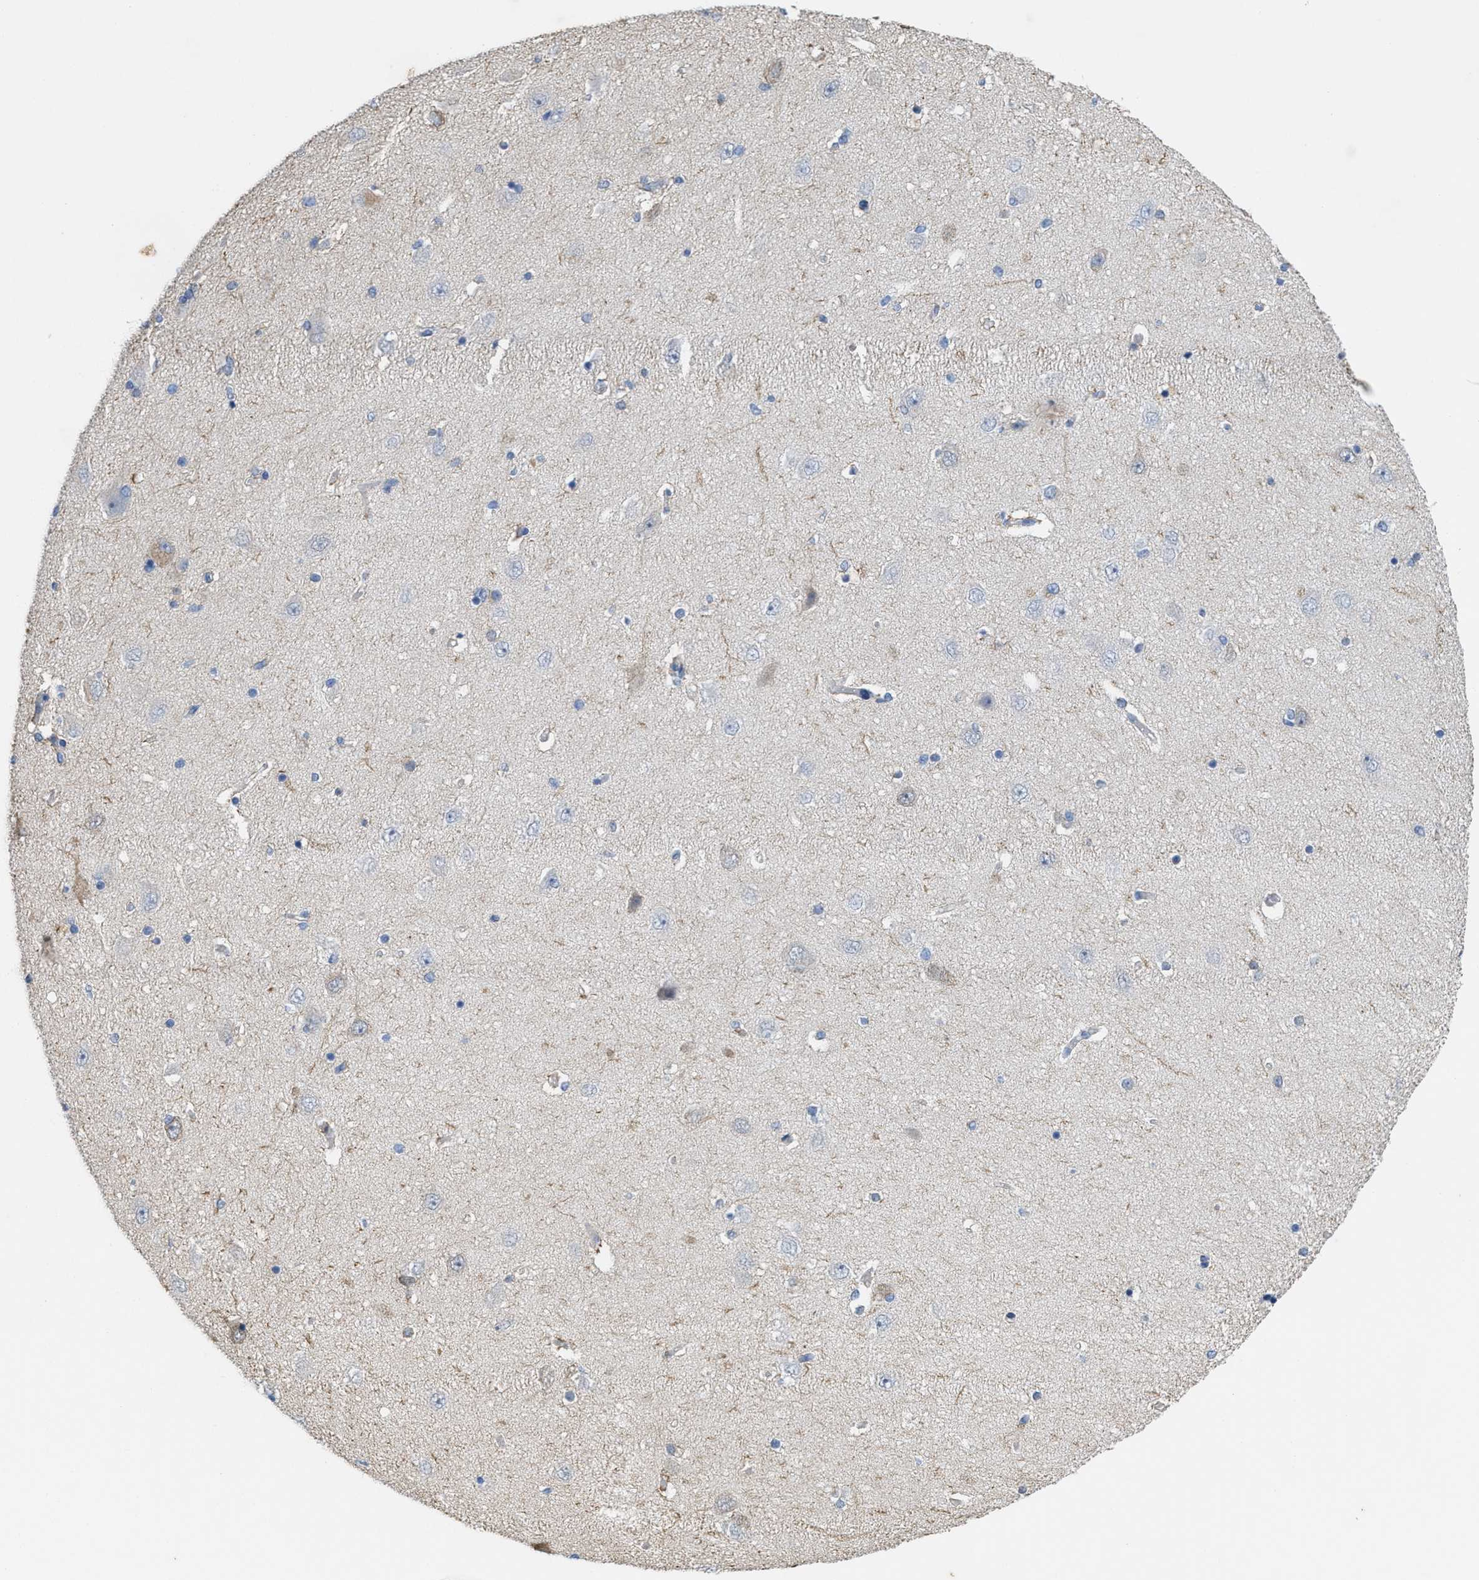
{"staining": {"intensity": "negative", "quantity": "none", "location": "none"}, "tissue": "hippocampus", "cell_type": "Glial cells", "image_type": "normal", "snomed": [{"axis": "morphology", "description": "Normal tissue, NOS"}, {"axis": "topography", "description": "Hippocampus"}], "caption": "Protein analysis of benign hippocampus demonstrates no significant positivity in glial cells.", "gene": "CPA2", "patient": {"sex": "female", "age": 54}}